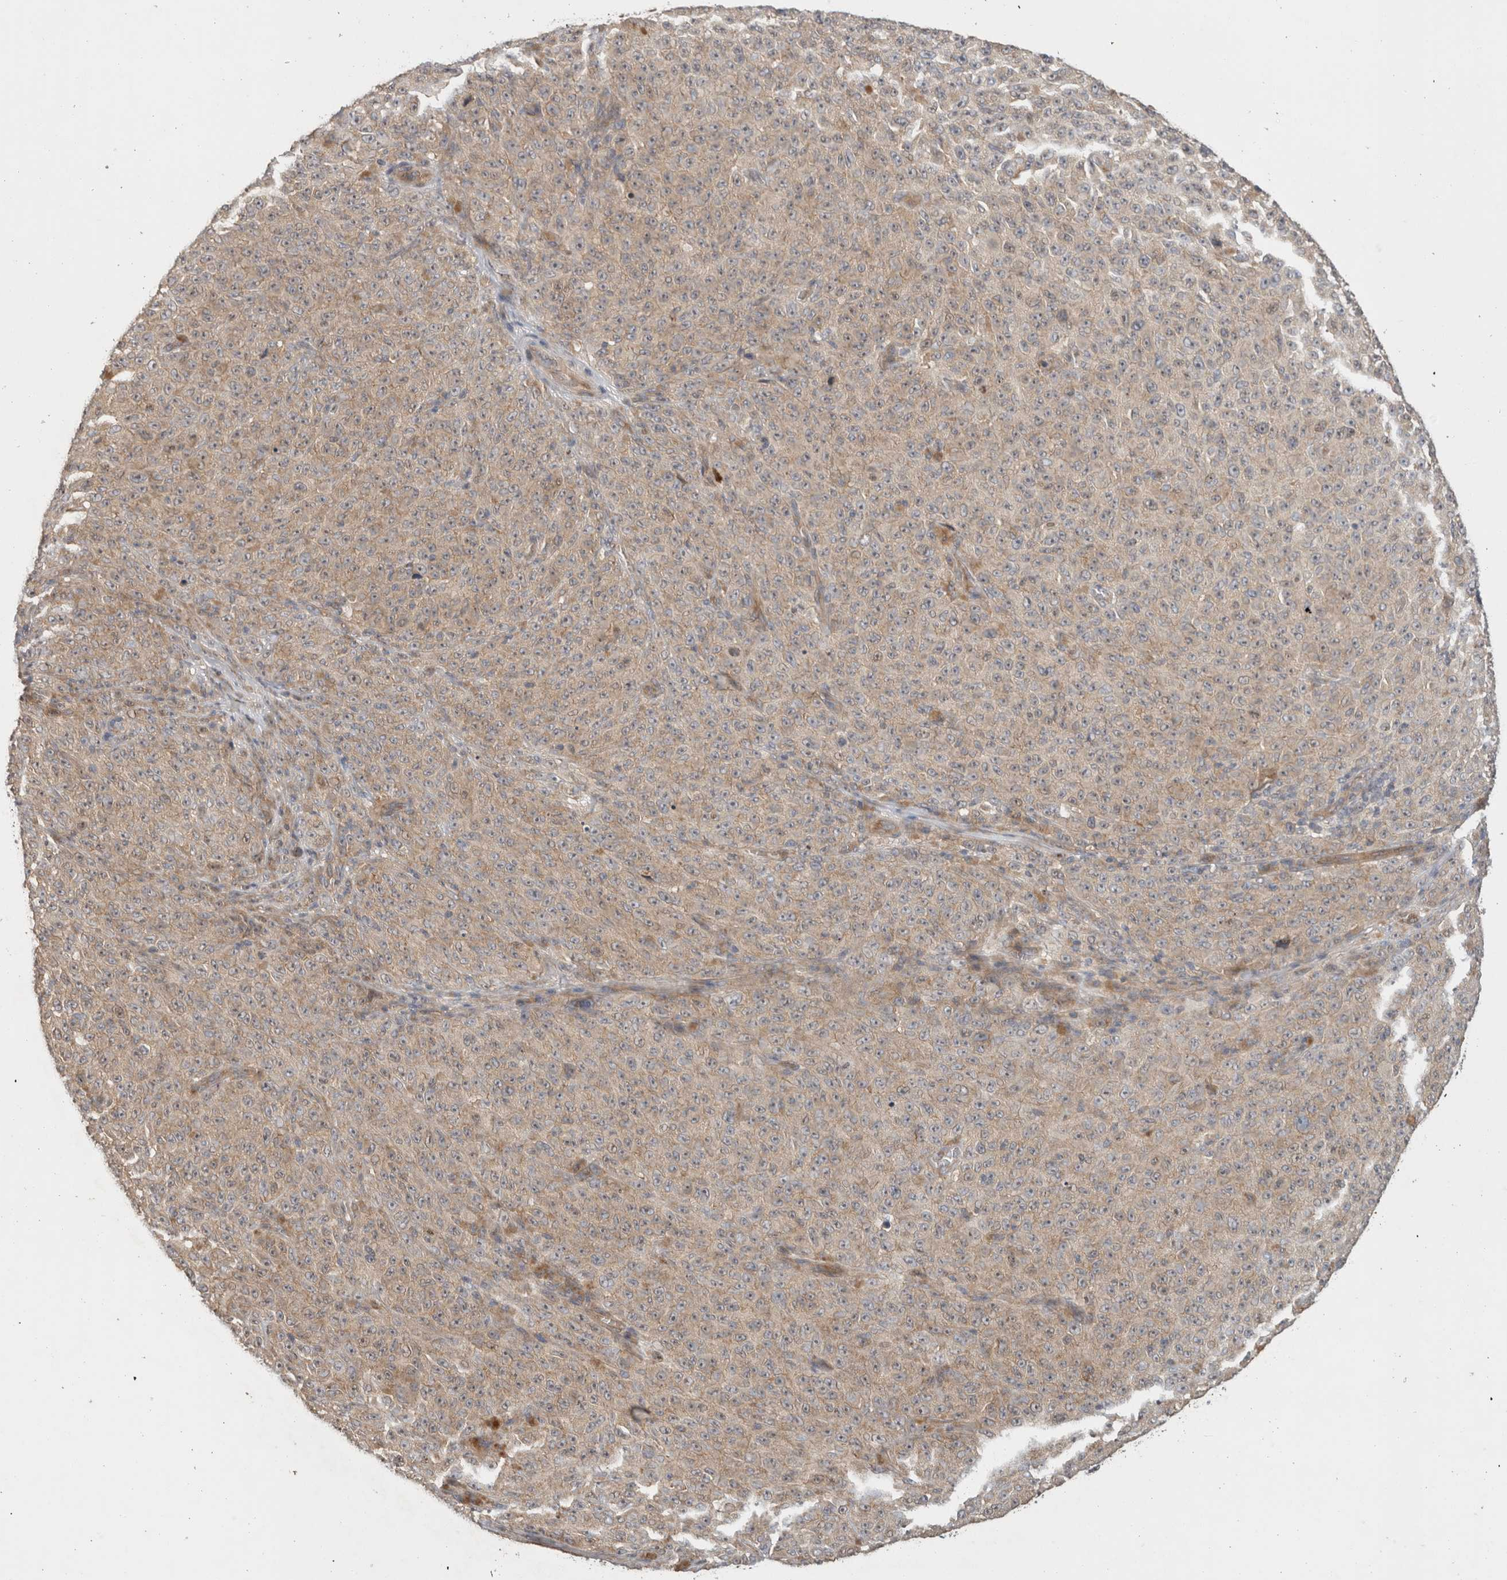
{"staining": {"intensity": "weak", "quantity": ">75%", "location": "cytoplasmic/membranous"}, "tissue": "melanoma", "cell_type": "Tumor cells", "image_type": "cancer", "snomed": [{"axis": "morphology", "description": "Malignant melanoma, NOS"}, {"axis": "topography", "description": "Skin"}], "caption": "Malignant melanoma tissue demonstrates weak cytoplasmic/membranous positivity in about >75% of tumor cells The staining is performed using DAB (3,3'-diaminobenzidine) brown chromogen to label protein expression. The nuclei are counter-stained blue using hematoxylin.", "gene": "PUM1", "patient": {"sex": "female", "age": 82}}